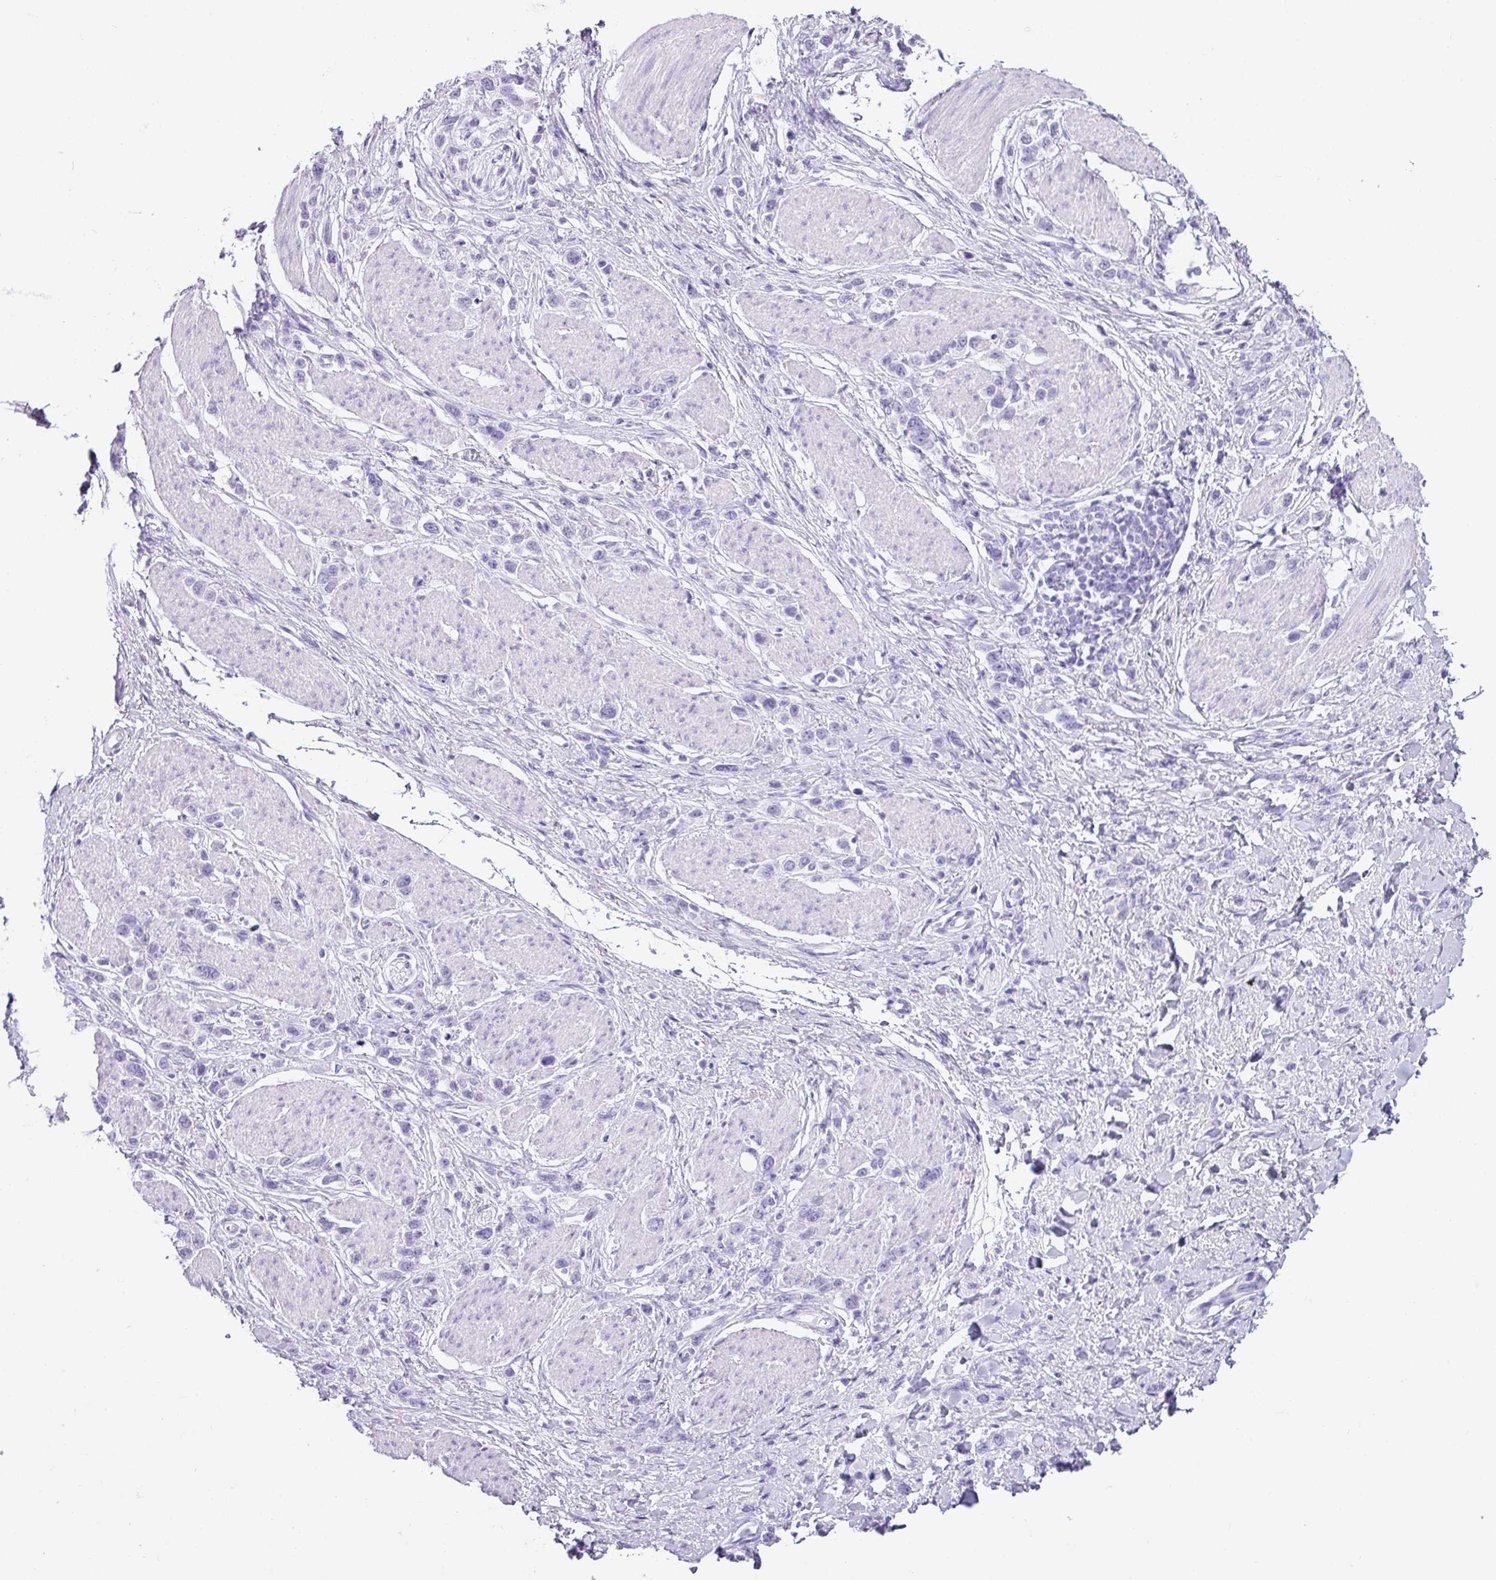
{"staining": {"intensity": "negative", "quantity": "none", "location": "none"}, "tissue": "stomach cancer", "cell_type": "Tumor cells", "image_type": "cancer", "snomed": [{"axis": "morphology", "description": "Adenocarcinoma, NOS"}, {"axis": "topography", "description": "Stomach"}], "caption": "This histopathology image is of adenocarcinoma (stomach) stained with IHC to label a protein in brown with the nuclei are counter-stained blue. There is no staining in tumor cells.", "gene": "NCCRP1", "patient": {"sex": "female", "age": 65}}